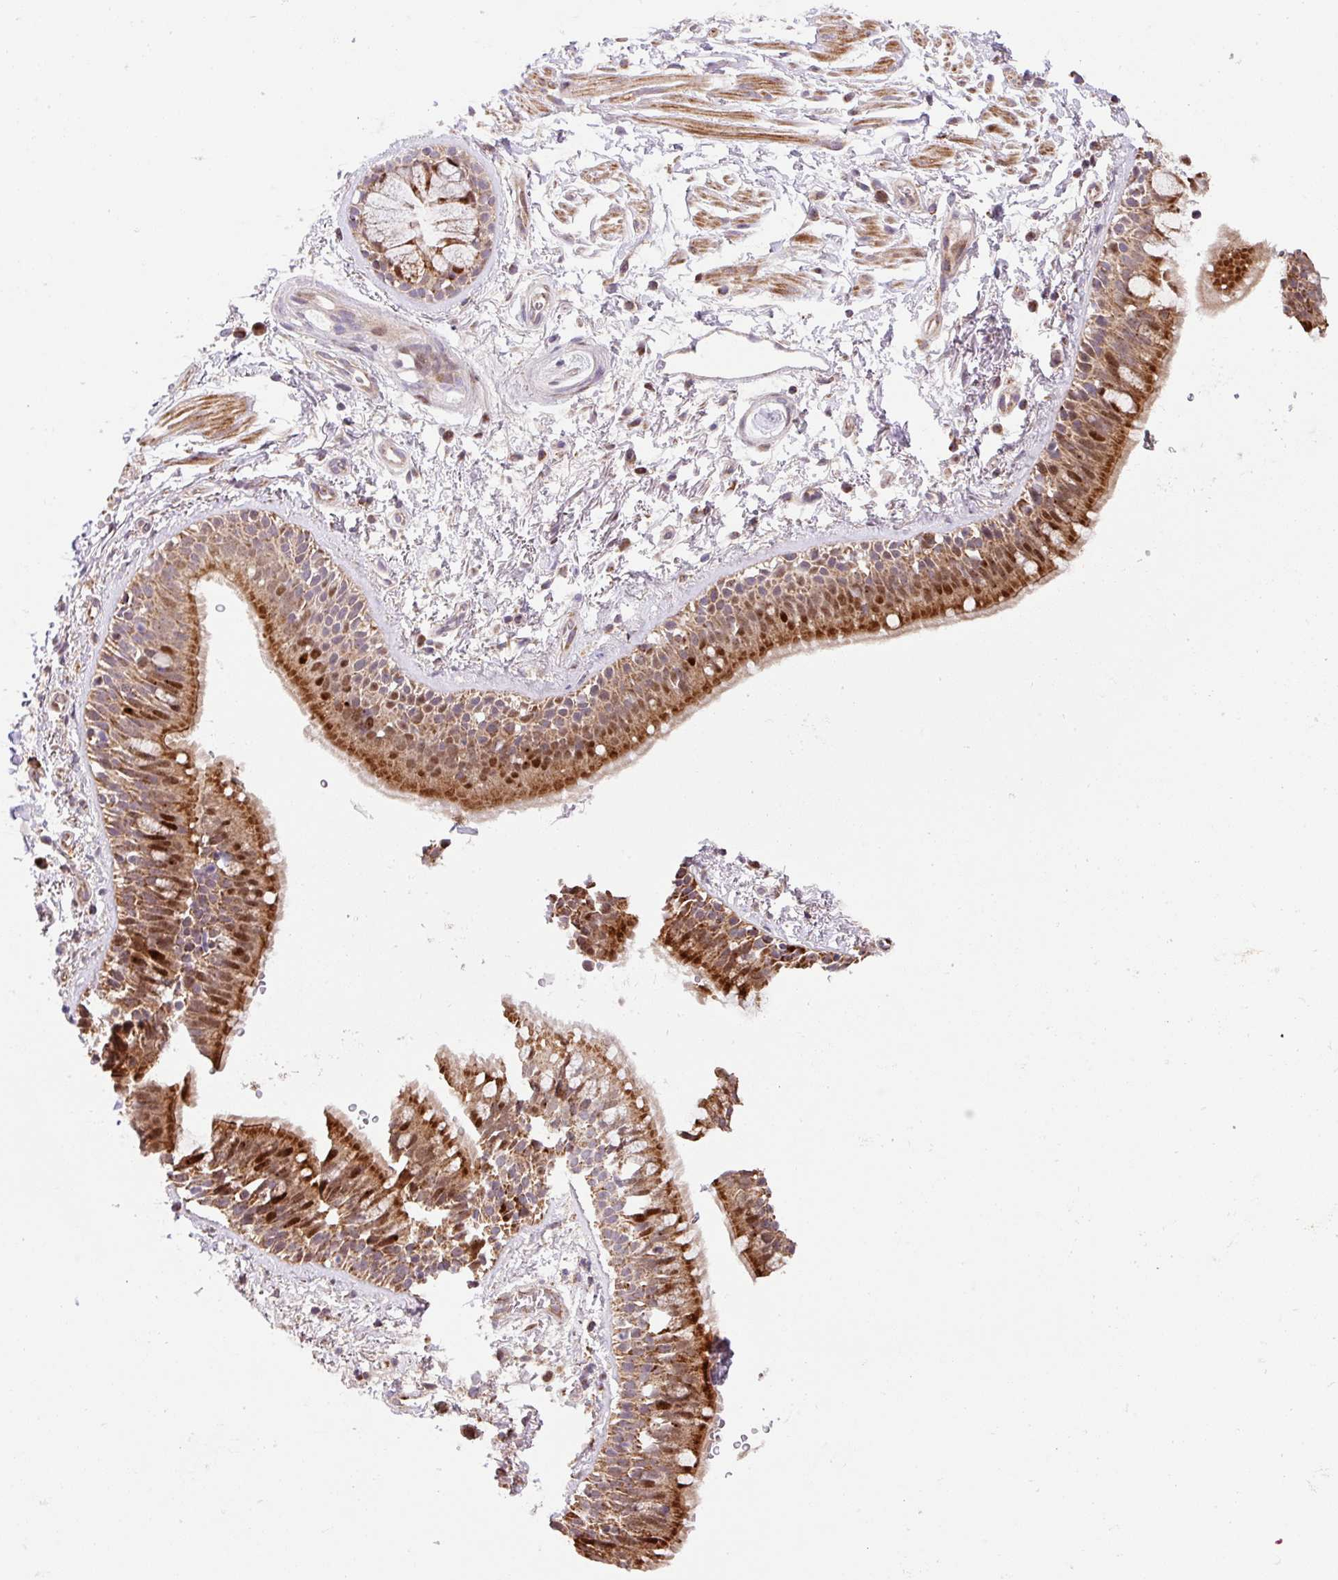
{"staining": {"intensity": "strong", "quantity": ">75%", "location": "cytoplasmic/membranous,nuclear"}, "tissue": "bronchus", "cell_type": "Respiratory epithelial cells", "image_type": "normal", "snomed": [{"axis": "morphology", "description": "Normal tissue, NOS"}, {"axis": "morphology", "description": "Squamous cell carcinoma, NOS"}, {"axis": "topography", "description": "Bronchus"}, {"axis": "topography", "description": "Lung"}], "caption": "Immunohistochemical staining of unremarkable human bronchus shows strong cytoplasmic/membranous,nuclear protein positivity in about >75% of respiratory epithelial cells.", "gene": "ENSG00000269547", "patient": {"sex": "female", "age": 70}}